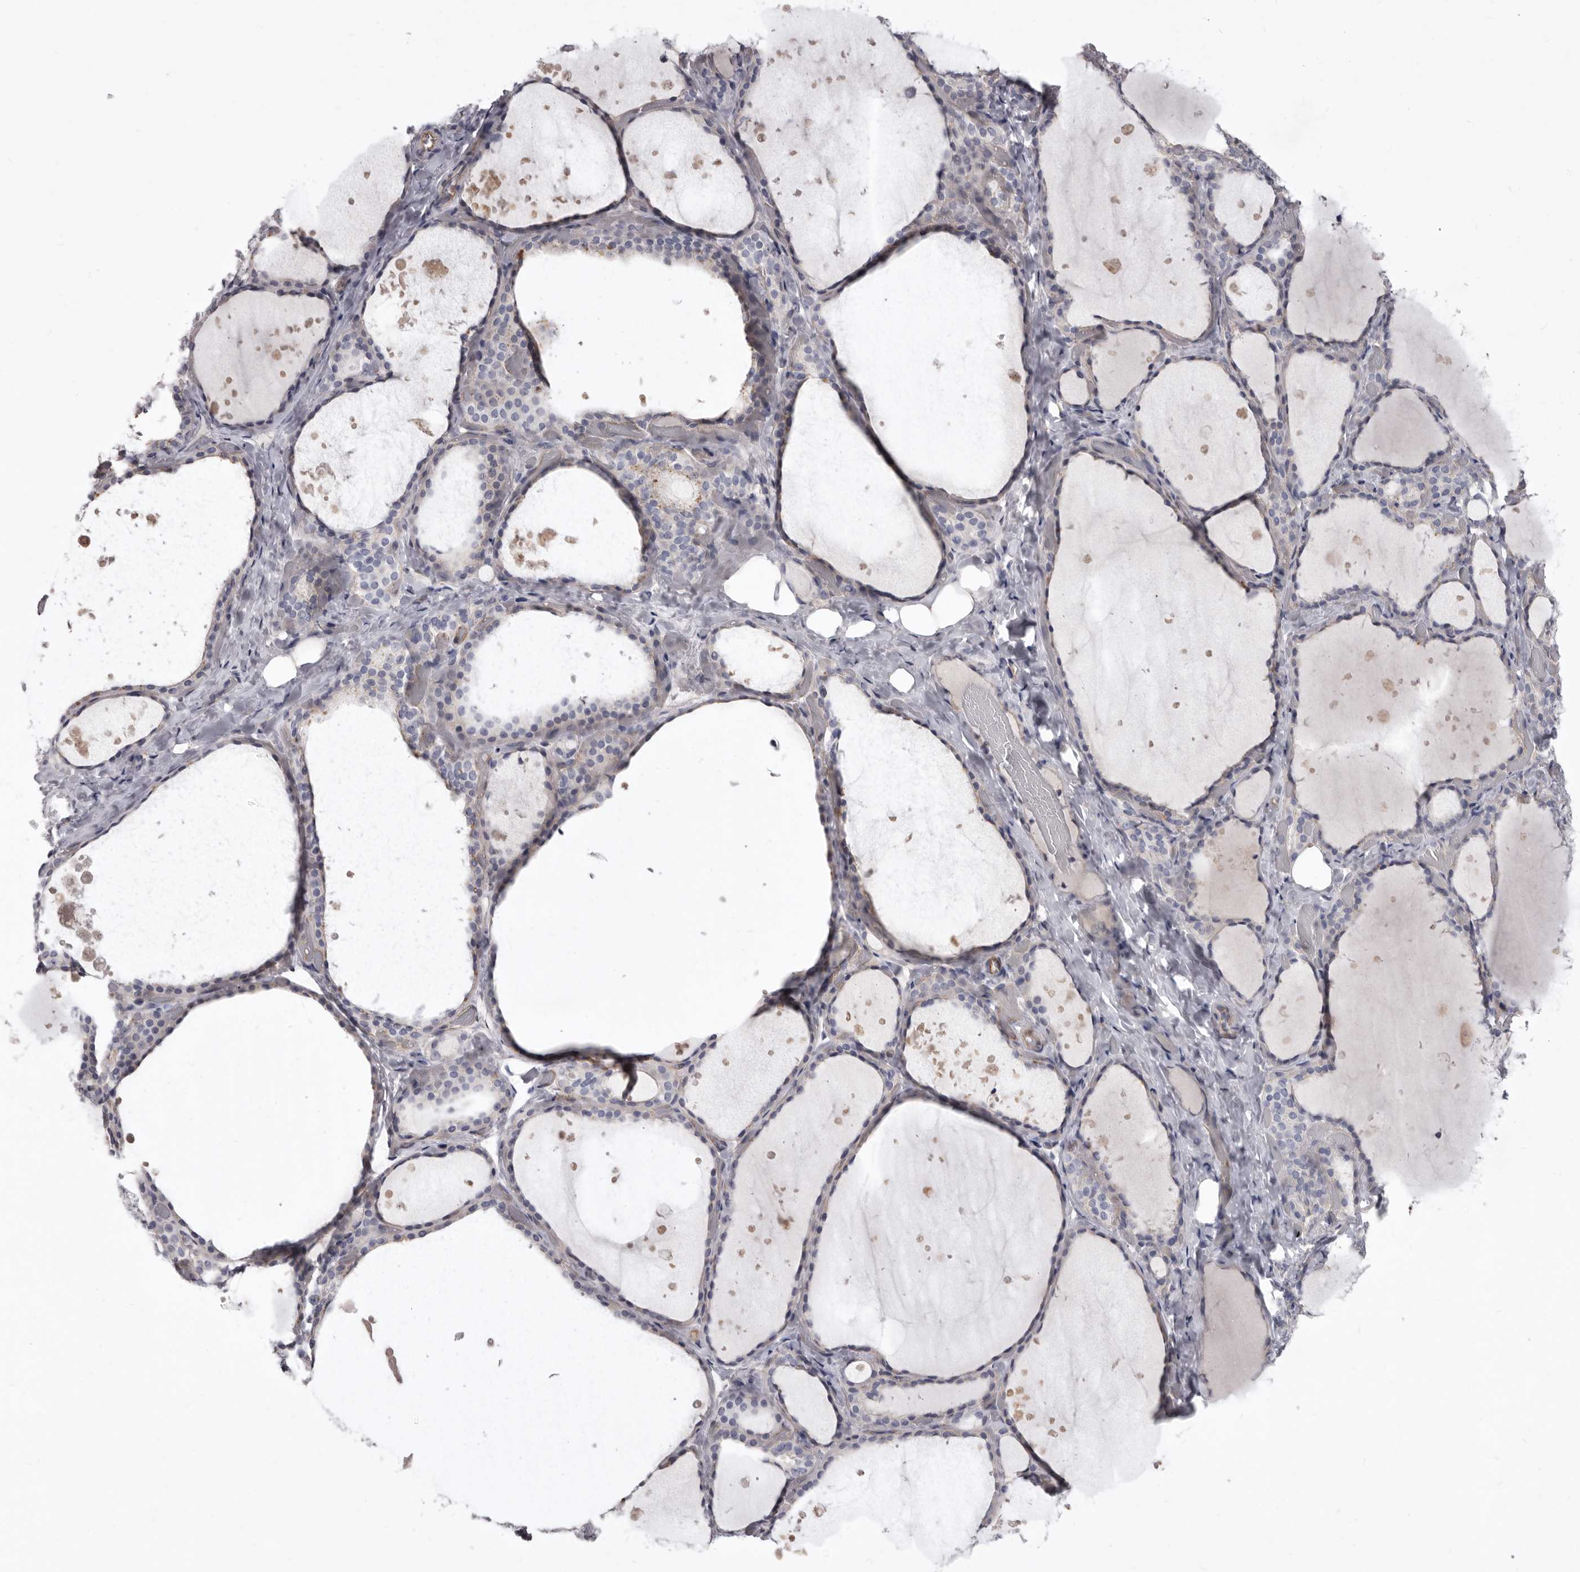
{"staining": {"intensity": "negative", "quantity": "none", "location": "none"}, "tissue": "thyroid gland", "cell_type": "Glandular cells", "image_type": "normal", "snomed": [{"axis": "morphology", "description": "Normal tissue, NOS"}, {"axis": "topography", "description": "Thyroid gland"}], "caption": "This is an IHC histopathology image of unremarkable thyroid gland. There is no positivity in glandular cells.", "gene": "P2RX6", "patient": {"sex": "female", "age": 44}}